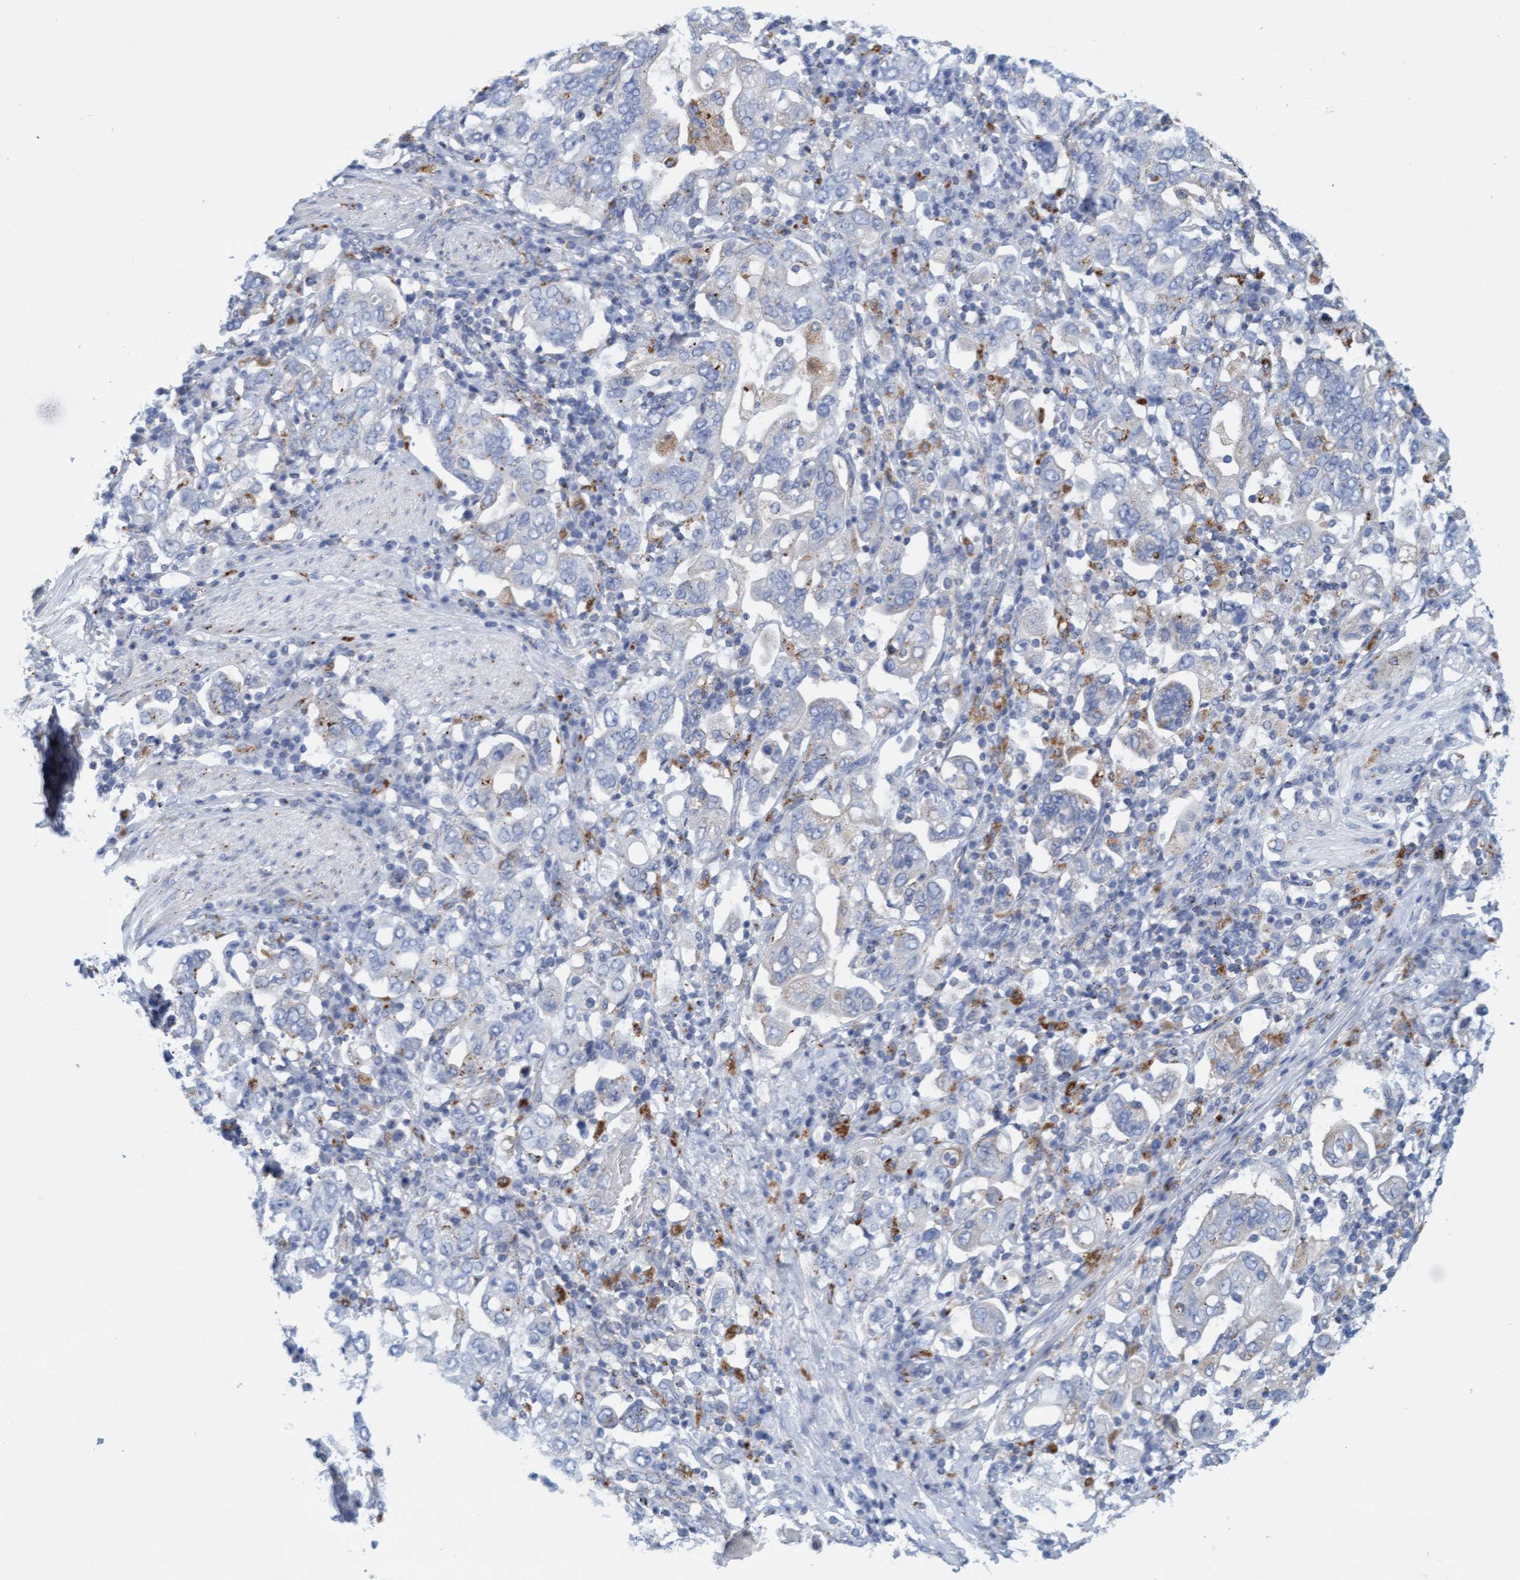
{"staining": {"intensity": "moderate", "quantity": "<25%", "location": "cytoplasmic/membranous"}, "tissue": "stomach cancer", "cell_type": "Tumor cells", "image_type": "cancer", "snomed": [{"axis": "morphology", "description": "Adenocarcinoma, NOS"}, {"axis": "topography", "description": "Stomach, upper"}], "caption": "Human stomach adenocarcinoma stained with a brown dye displays moderate cytoplasmic/membranous positive positivity in approximately <25% of tumor cells.", "gene": "SGSH", "patient": {"sex": "male", "age": 62}}